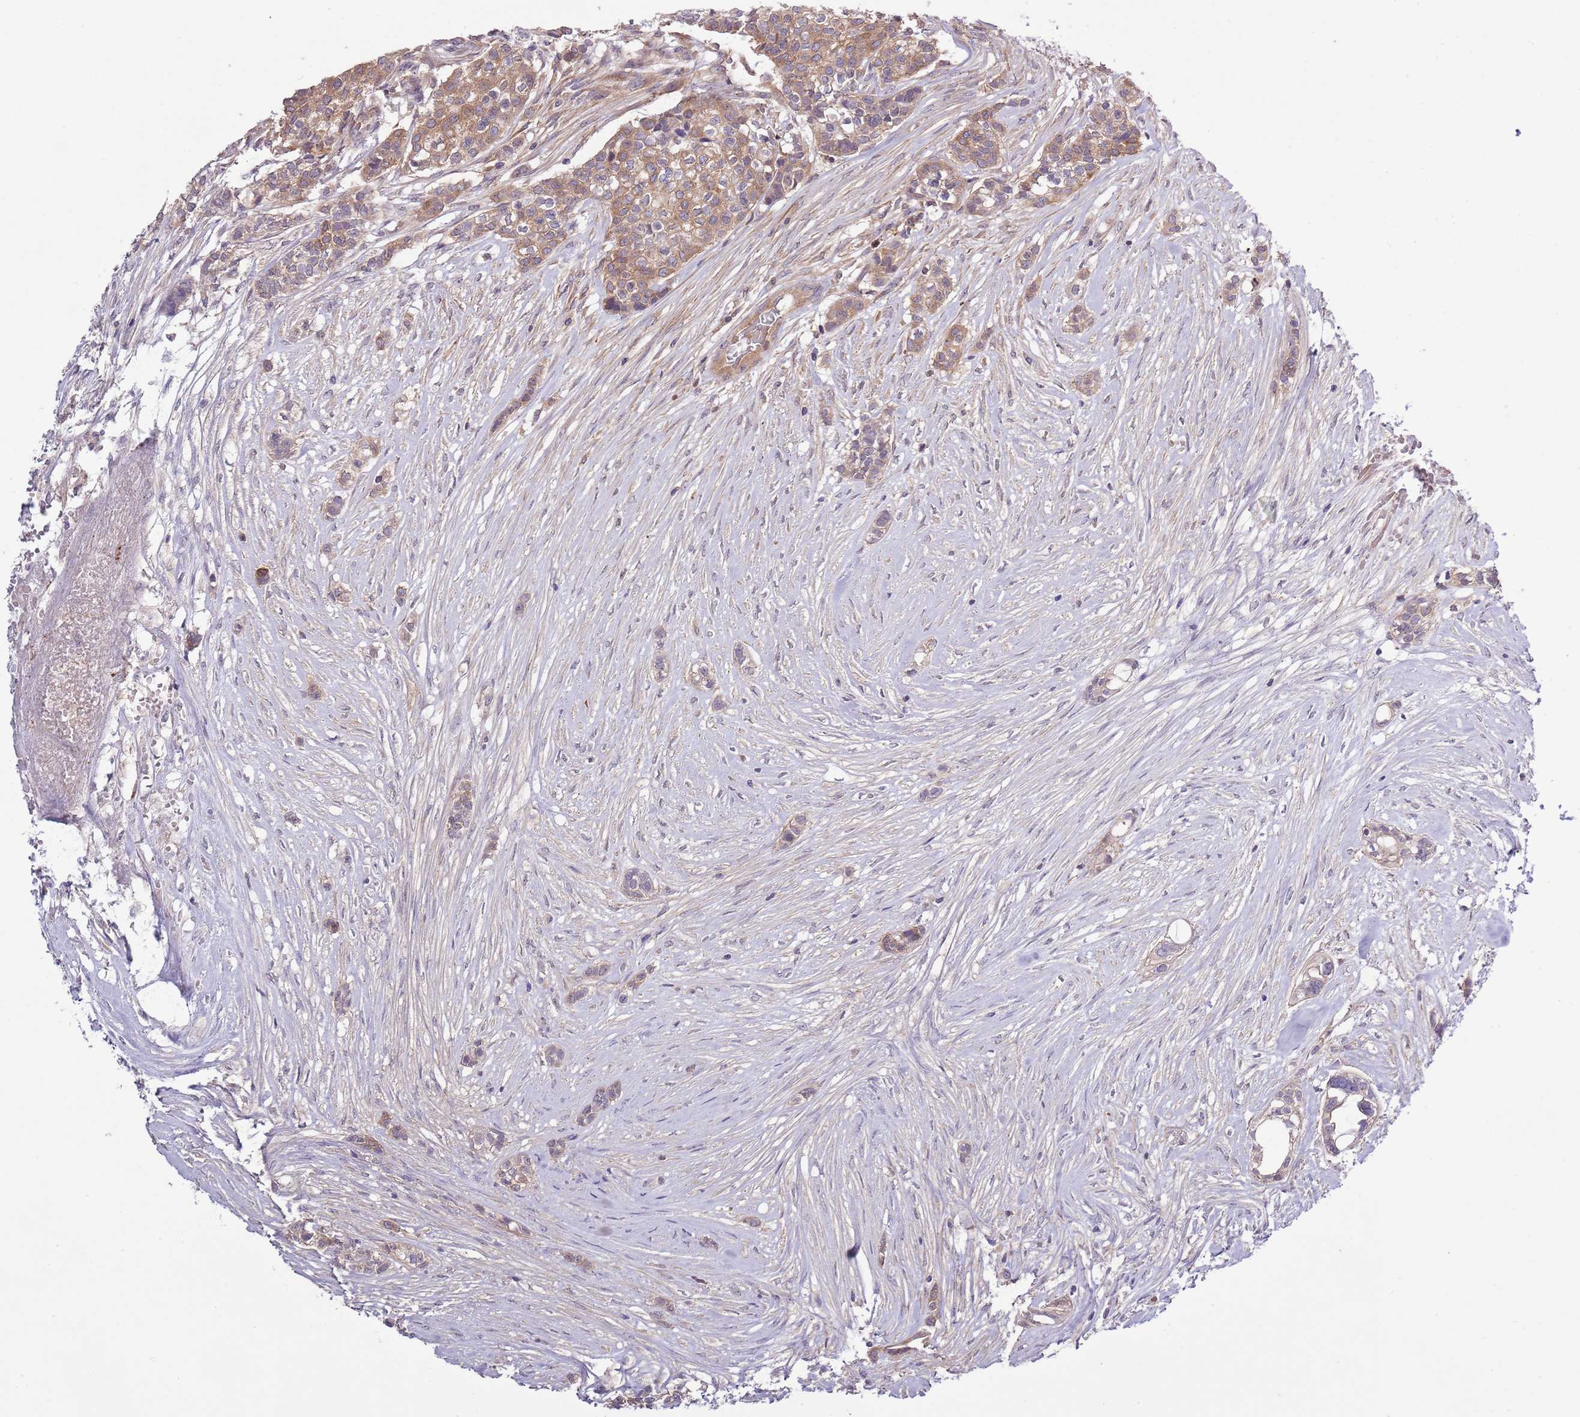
{"staining": {"intensity": "moderate", "quantity": ">75%", "location": "cytoplasmic/membranous"}, "tissue": "head and neck cancer", "cell_type": "Tumor cells", "image_type": "cancer", "snomed": [{"axis": "morphology", "description": "Adenocarcinoma, NOS"}, {"axis": "topography", "description": "Head-Neck"}], "caption": "Adenocarcinoma (head and neck) was stained to show a protein in brown. There is medium levels of moderate cytoplasmic/membranous staining in about >75% of tumor cells.", "gene": "LPIN2", "patient": {"sex": "male", "age": 81}}